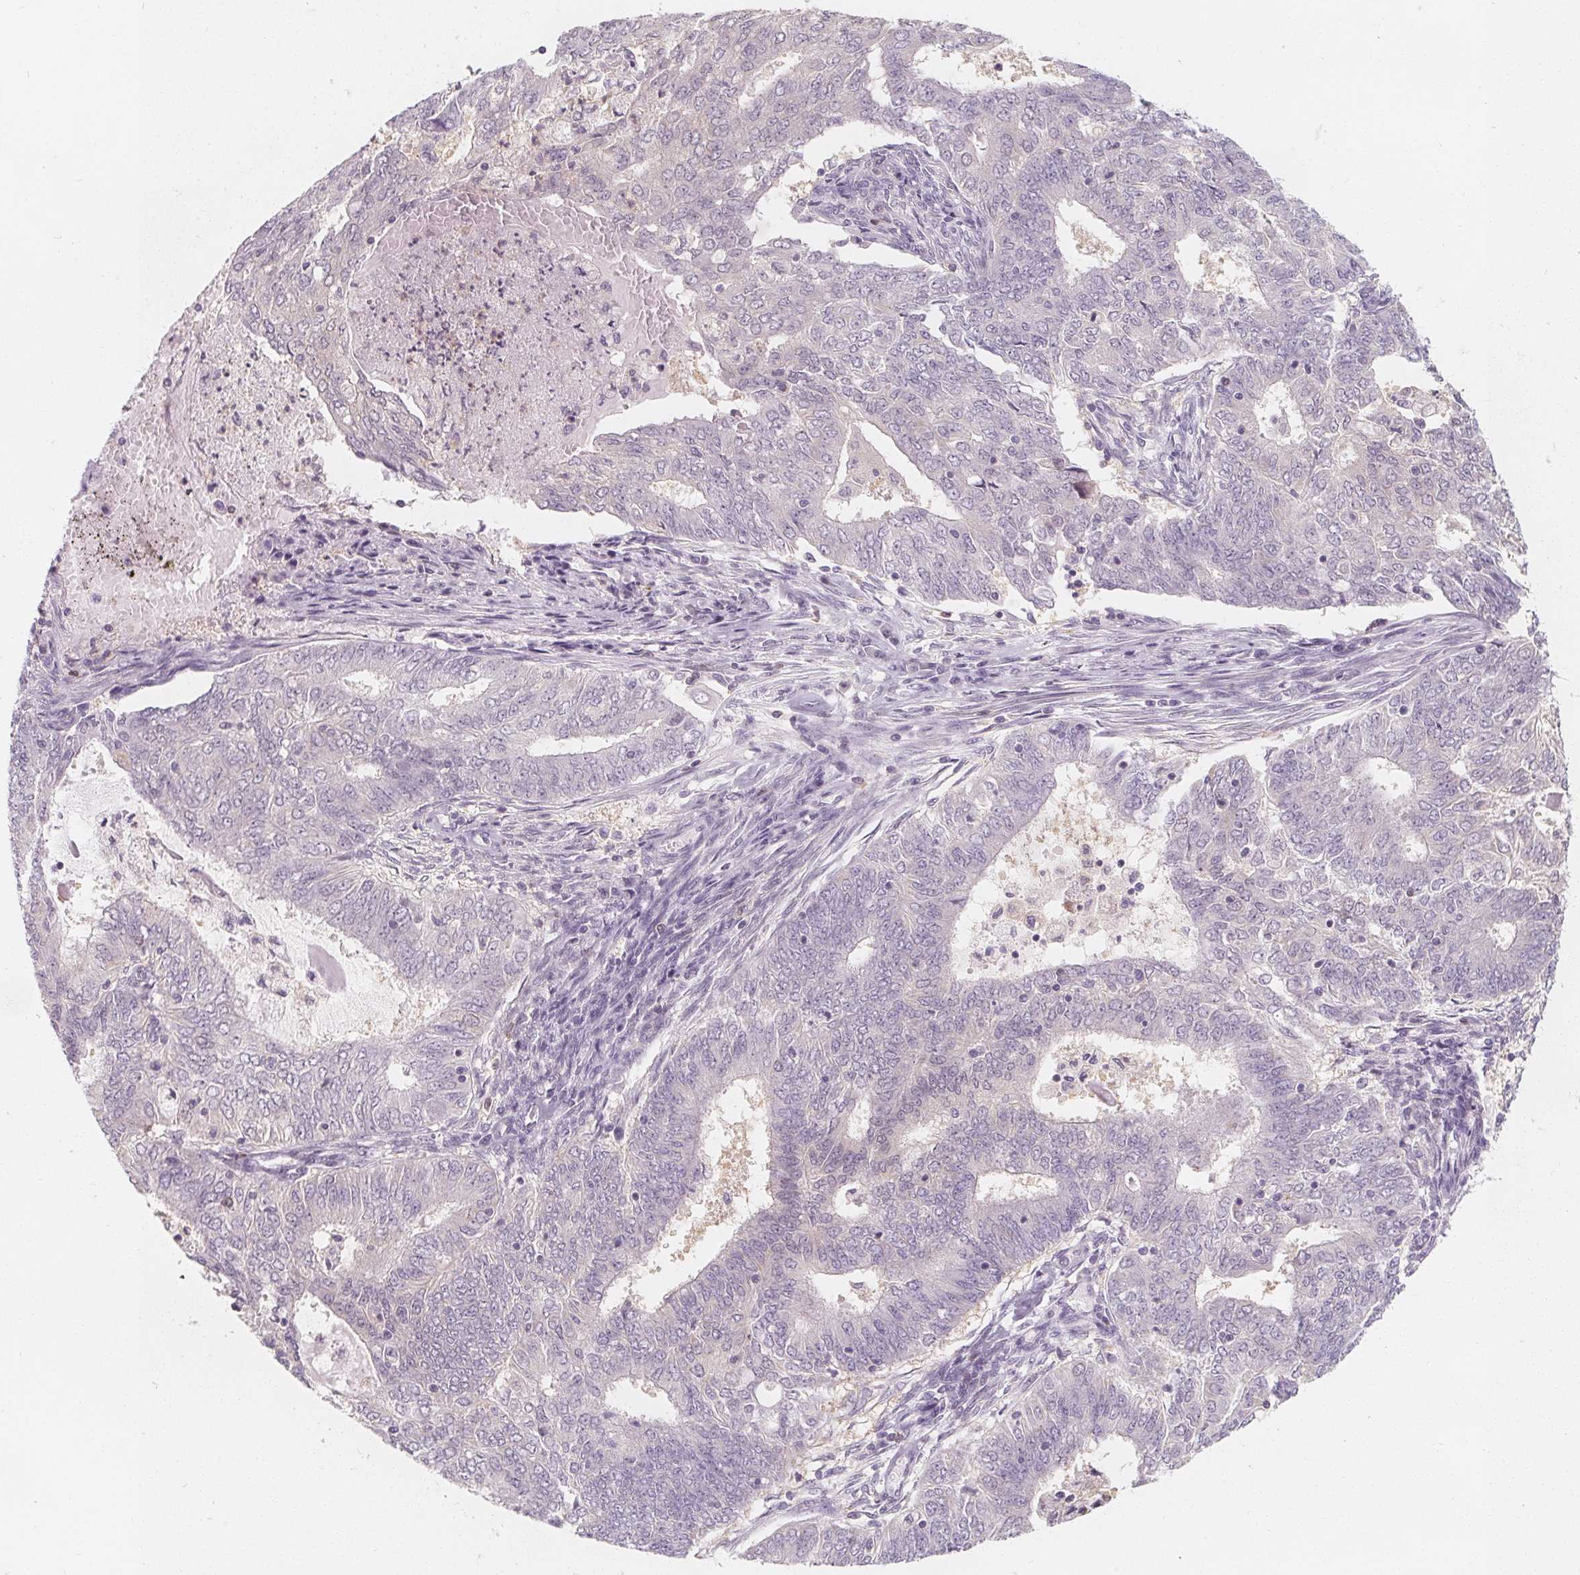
{"staining": {"intensity": "negative", "quantity": "none", "location": "none"}, "tissue": "endometrial cancer", "cell_type": "Tumor cells", "image_type": "cancer", "snomed": [{"axis": "morphology", "description": "Adenocarcinoma, NOS"}, {"axis": "topography", "description": "Endometrium"}], "caption": "A micrograph of human adenocarcinoma (endometrial) is negative for staining in tumor cells.", "gene": "UGP2", "patient": {"sex": "female", "age": 62}}